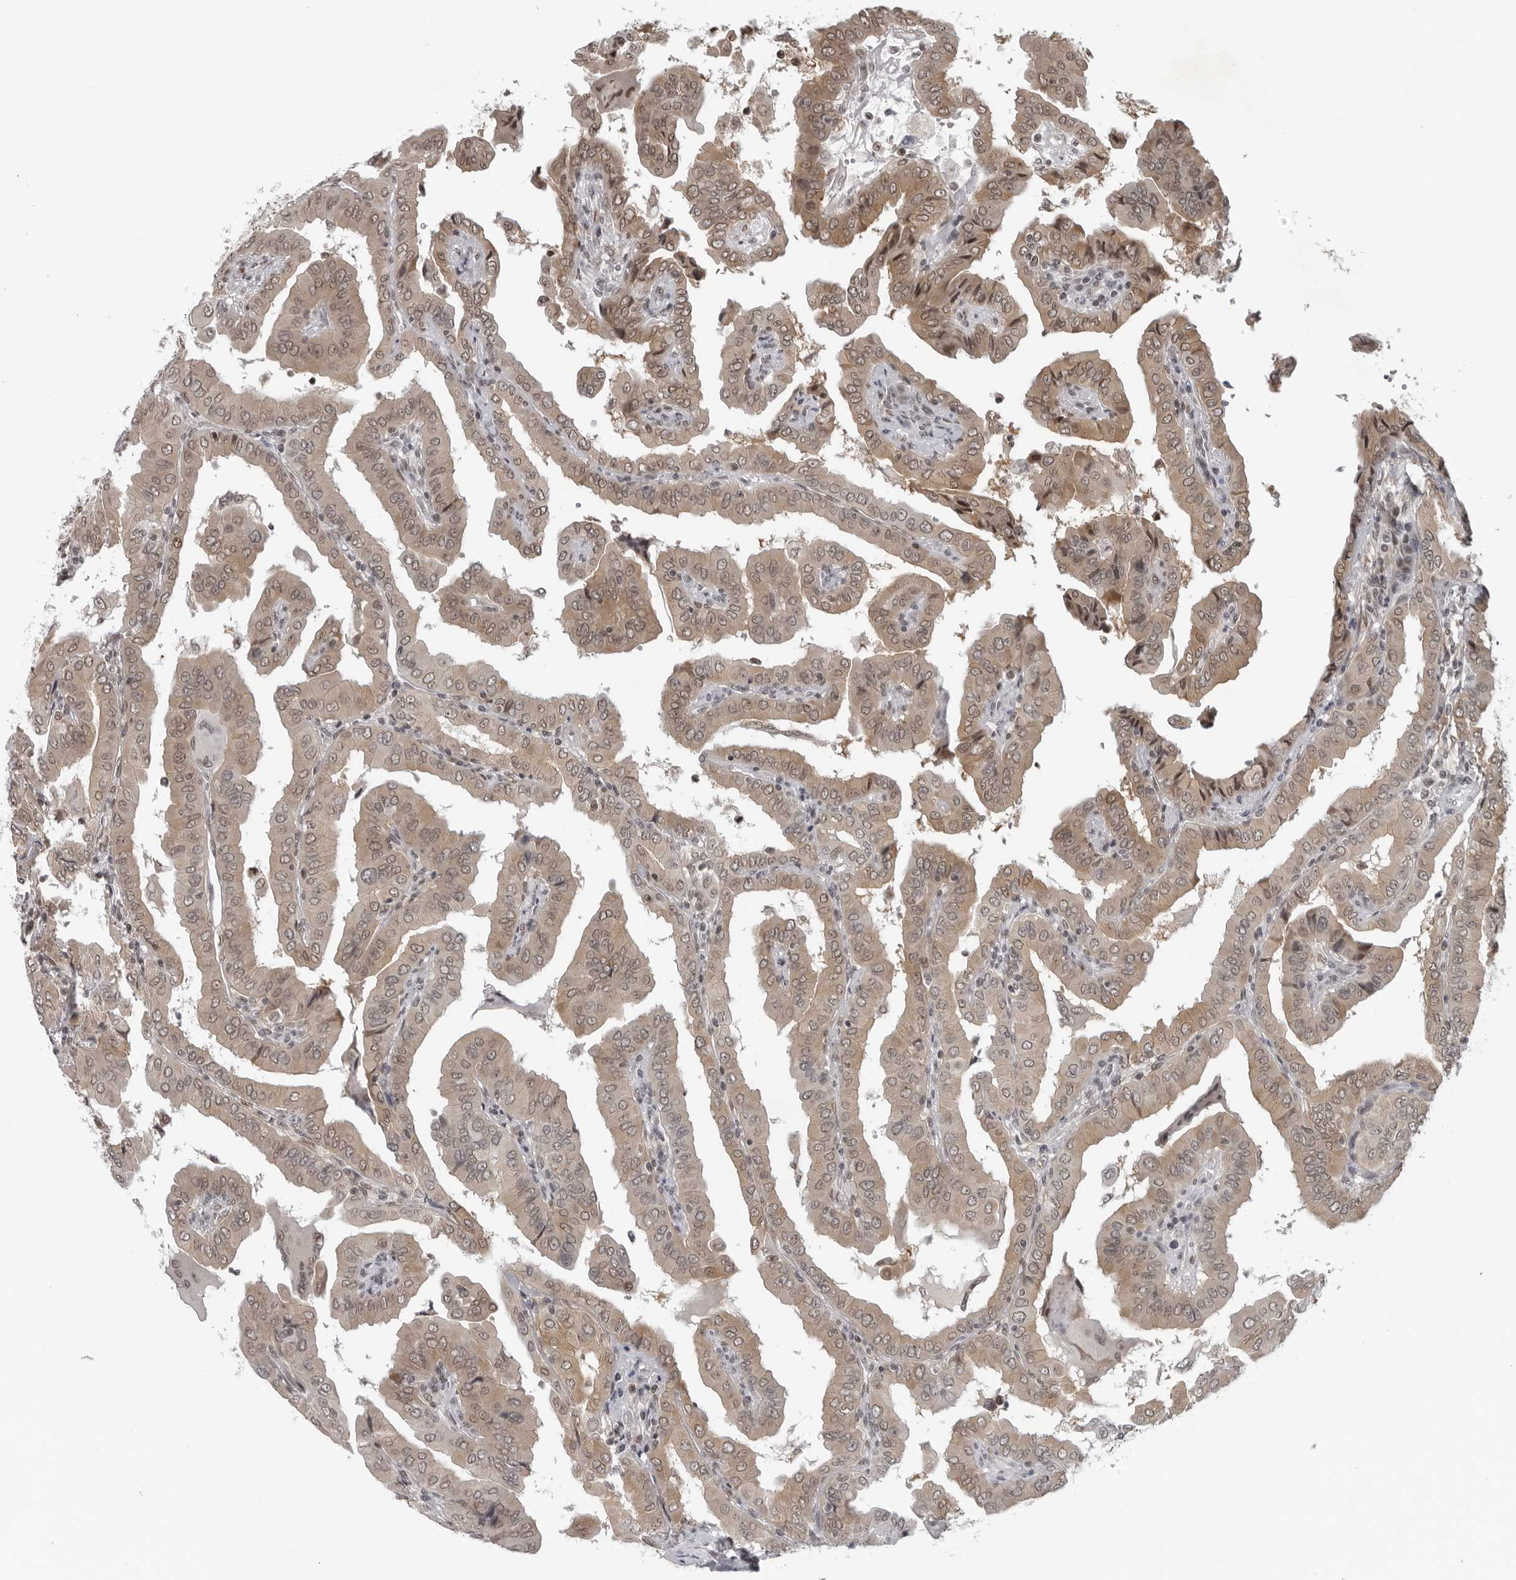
{"staining": {"intensity": "moderate", "quantity": ">75%", "location": "cytoplasmic/membranous,nuclear"}, "tissue": "thyroid cancer", "cell_type": "Tumor cells", "image_type": "cancer", "snomed": [{"axis": "morphology", "description": "Papillary adenocarcinoma, NOS"}, {"axis": "topography", "description": "Thyroid gland"}], "caption": "DAB (3,3'-diaminobenzidine) immunohistochemical staining of human thyroid papillary adenocarcinoma shows moderate cytoplasmic/membranous and nuclear protein staining in about >75% of tumor cells.", "gene": "MAF", "patient": {"sex": "male", "age": 33}}